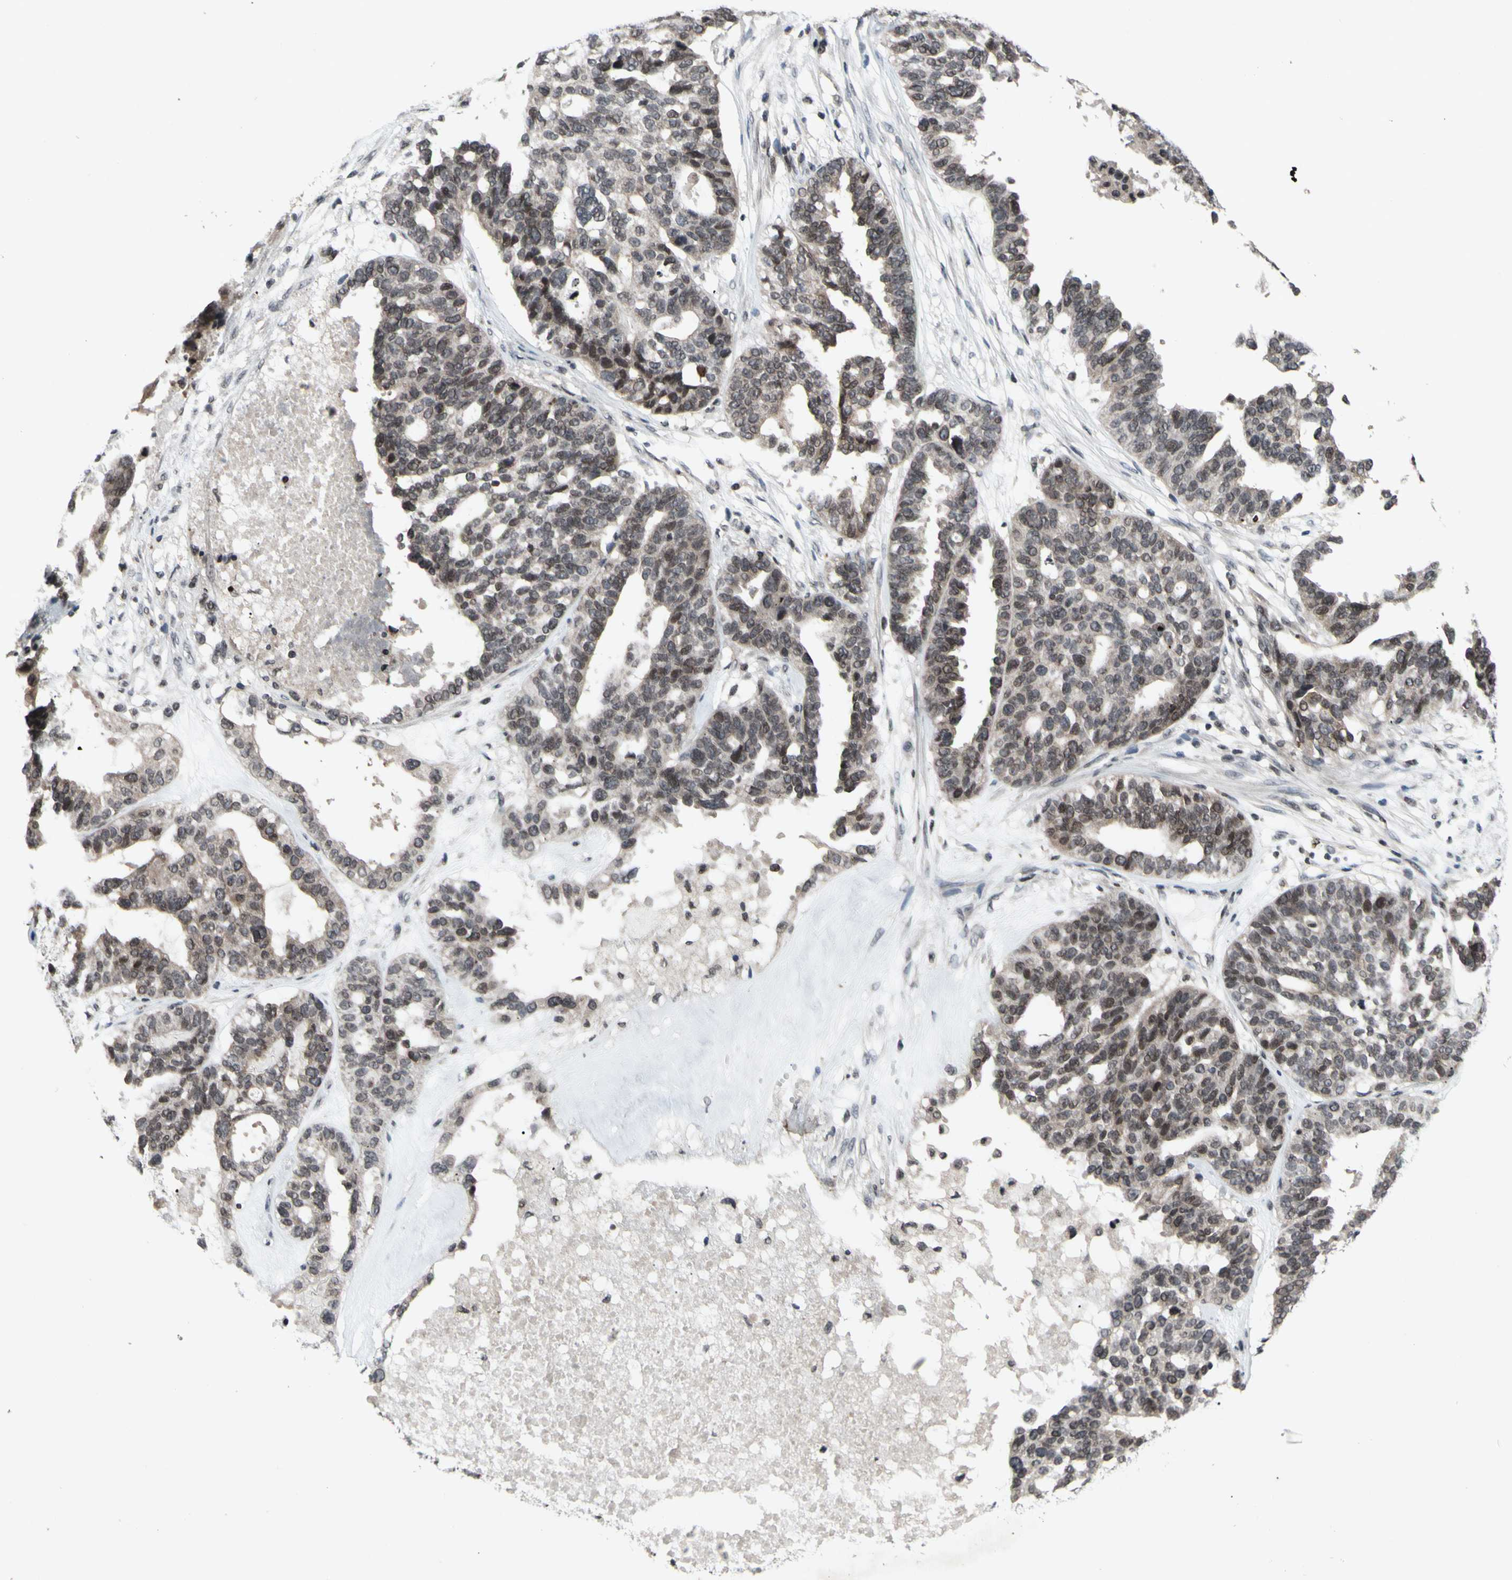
{"staining": {"intensity": "weak", "quantity": "25%-75%", "location": "cytoplasmic/membranous,nuclear"}, "tissue": "ovarian cancer", "cell_type": "Tumor cells", "image_type": "cancer", "snomed": [{"axis": "morphology", "description": "Cystadenocarcinoma, serous, NOS"}, {"axis": "topography", "description": "Ovary"}], "caption": "The immunohistochemical stain labels weak cytoplasmic/membranous and nuclear expression in tumor cells of ovarian serous cystadenocarcinoma tissue. Immunohistochemistry stains the protein of interest in brown and the nuclei are stained blue.", "gene": "XPO1", "patient": {"sex": "female", "age": 59}}